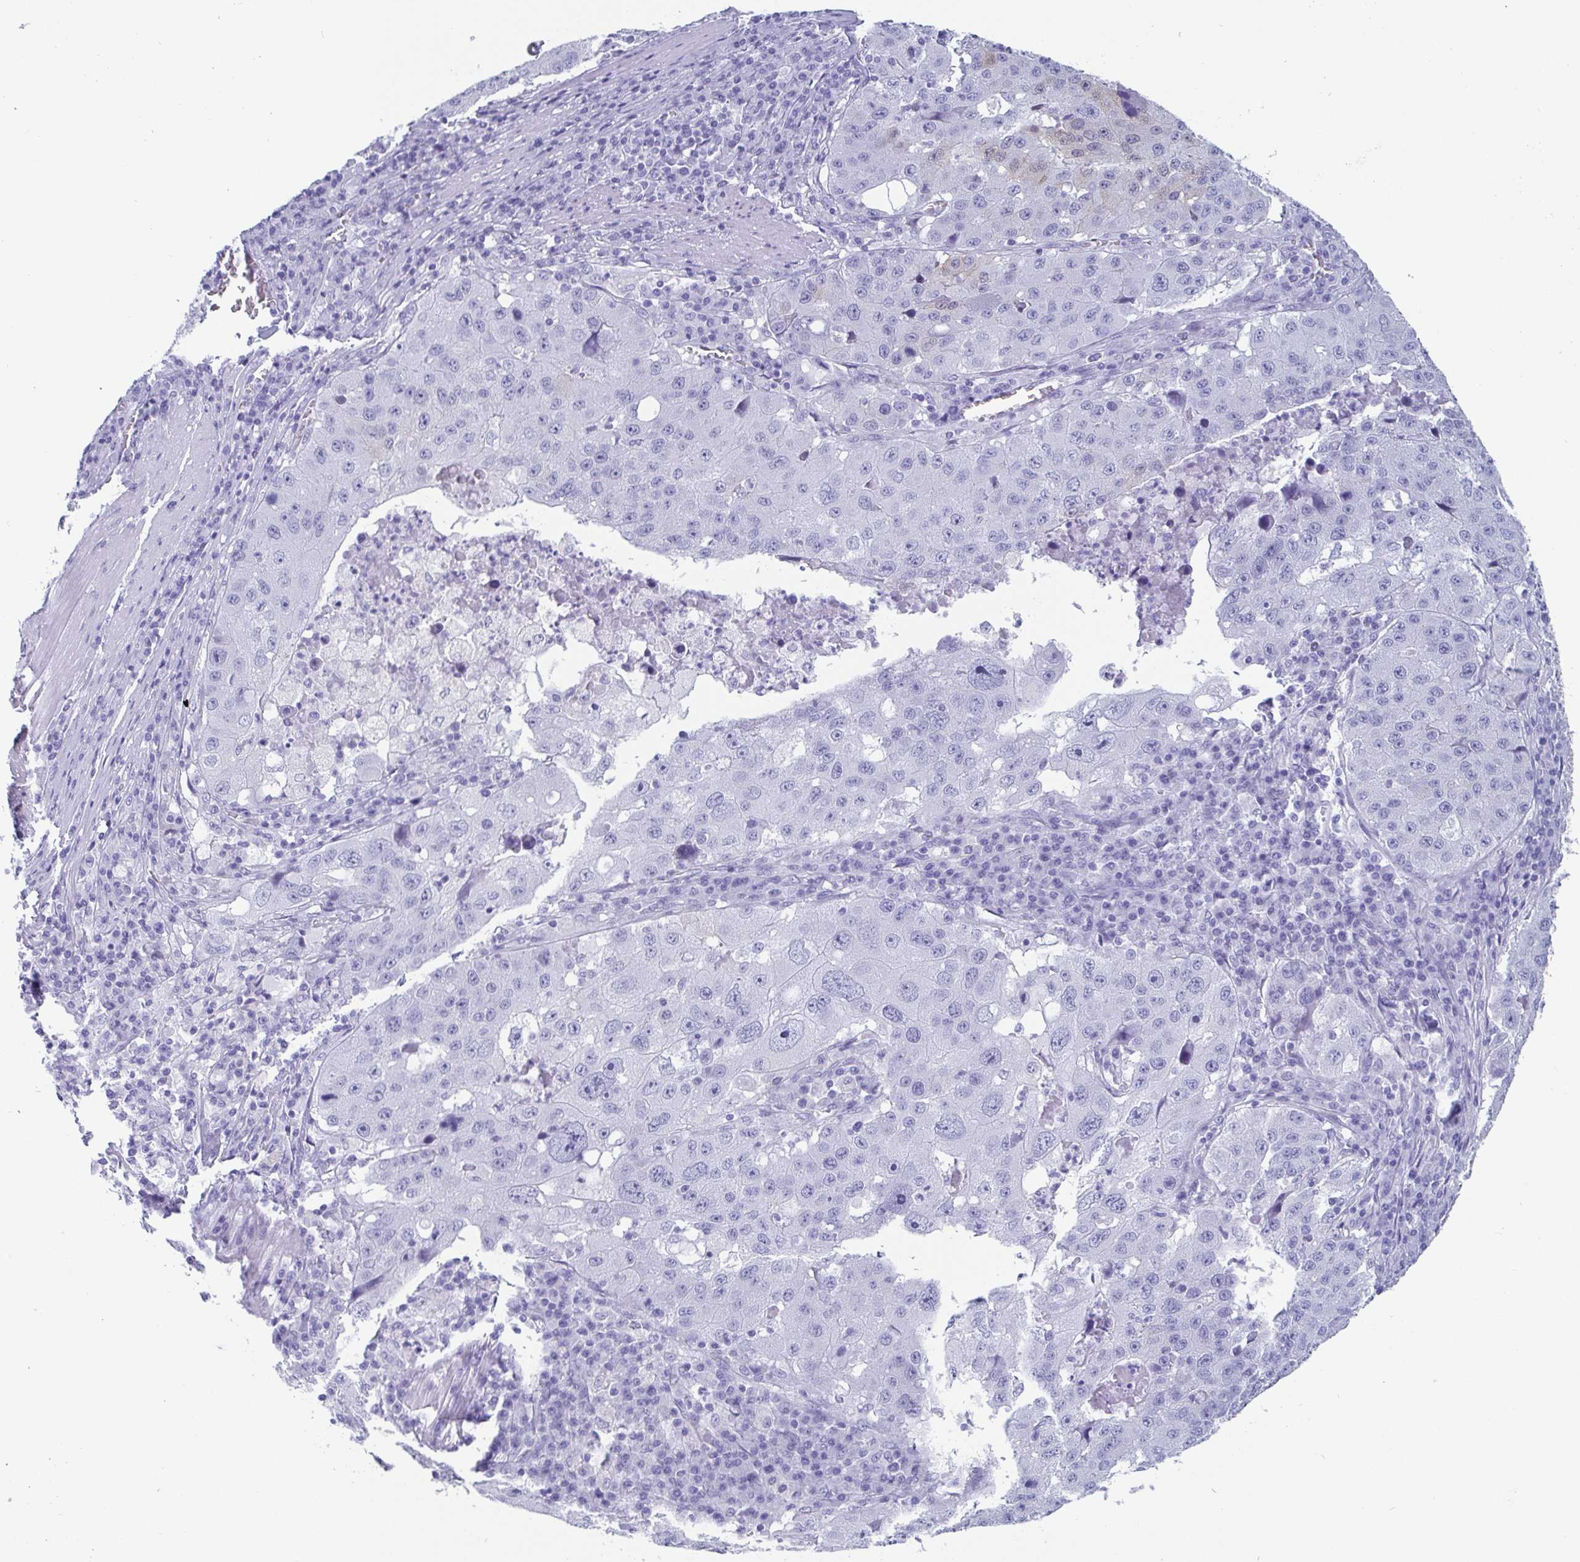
{"staining": {"intensity": "negative", "quantity": "none", "location": "none"}, "tissue": "stomach cancer", "cell_type": "Tumor cells", "image_type": "cancer", "snomed": [{"axis": "morphology", "description": "Adenocarcinoma, NOS"}, {"axis": "topography", "description": "Stomach"}], "caption": "A histopathology image of human adenocarcinoma (stomach) is negative for staining in tumor cells.", "gene": "SCGN", "patient": {"sex": "male", "age": 71}}